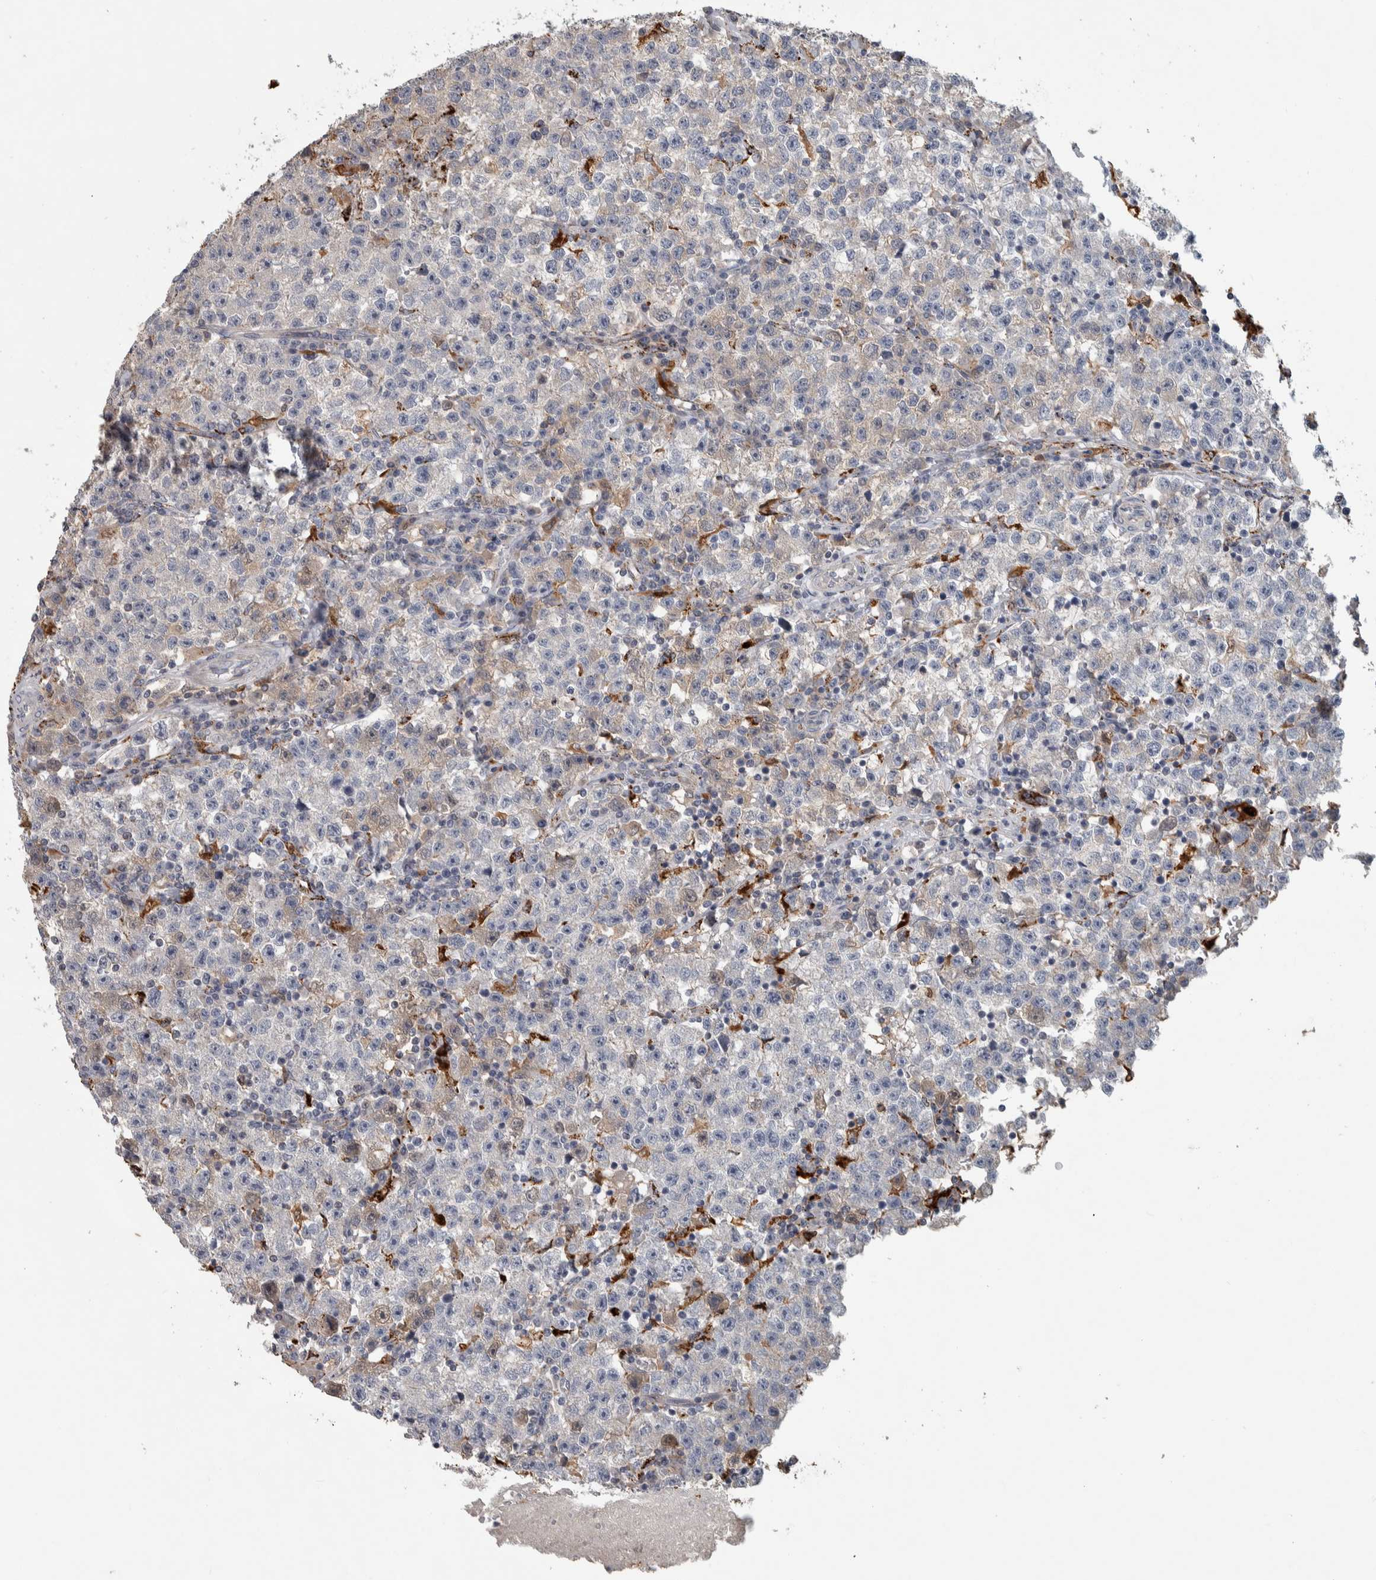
{"staining": {"intensity": "weak", "quantity": "<25%", "location": "cytoplasmic/membranous"}, "tissue": "testis cancer", "cell_type": "Tumor cells", "image_type": "cancer", "snomed": [{"axis": "morphology", "description": "Seminoma, NOS"}, {"axis": "topography", "description": "Testis"}], "caption": "A photomicrograph of human testis cancer is negative for staining in tumor cells.", "gene": "FAM78A", "patient": {"sex": "male", "age": 22}}